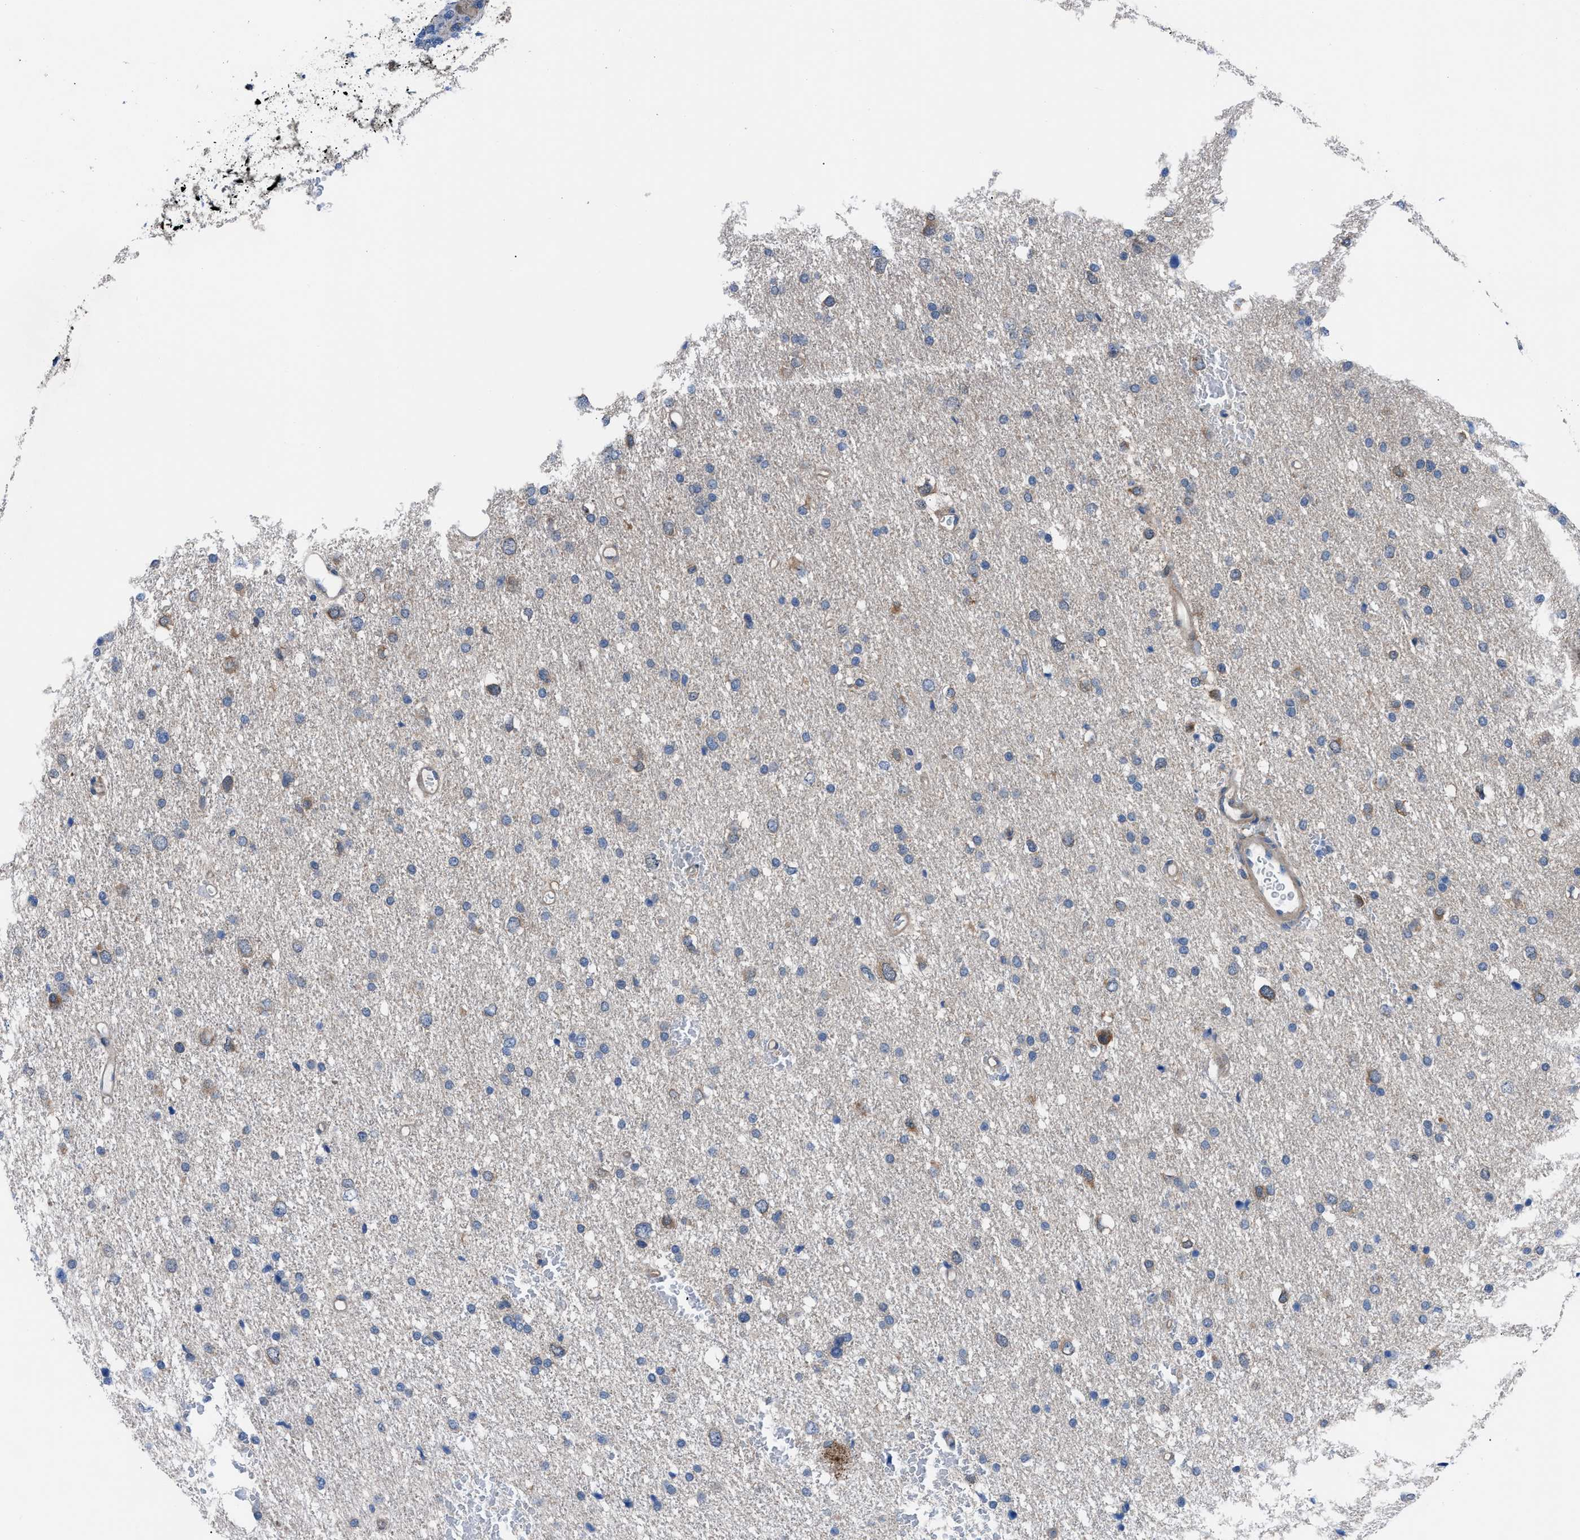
{"staining": {"intensity": "moderate", "quantity": "<25%", "location": "cytoplasmic/membranous"}, "tissue": "glioma", "cell_type": "Tumor cells", "image_type": "cancer", "snomed": [{"axis": "morphology", "description": "Glioma, malignant, Low grade"}, {"axis": "topography", "description": "Brain"}], "caption": "Moderate cytoplasmic/membranous positivity is appreciated in about <25% of tumor cells in glioma.", "gene": "TMEM45B", "patient": {"sex": "female", "age": 37}}